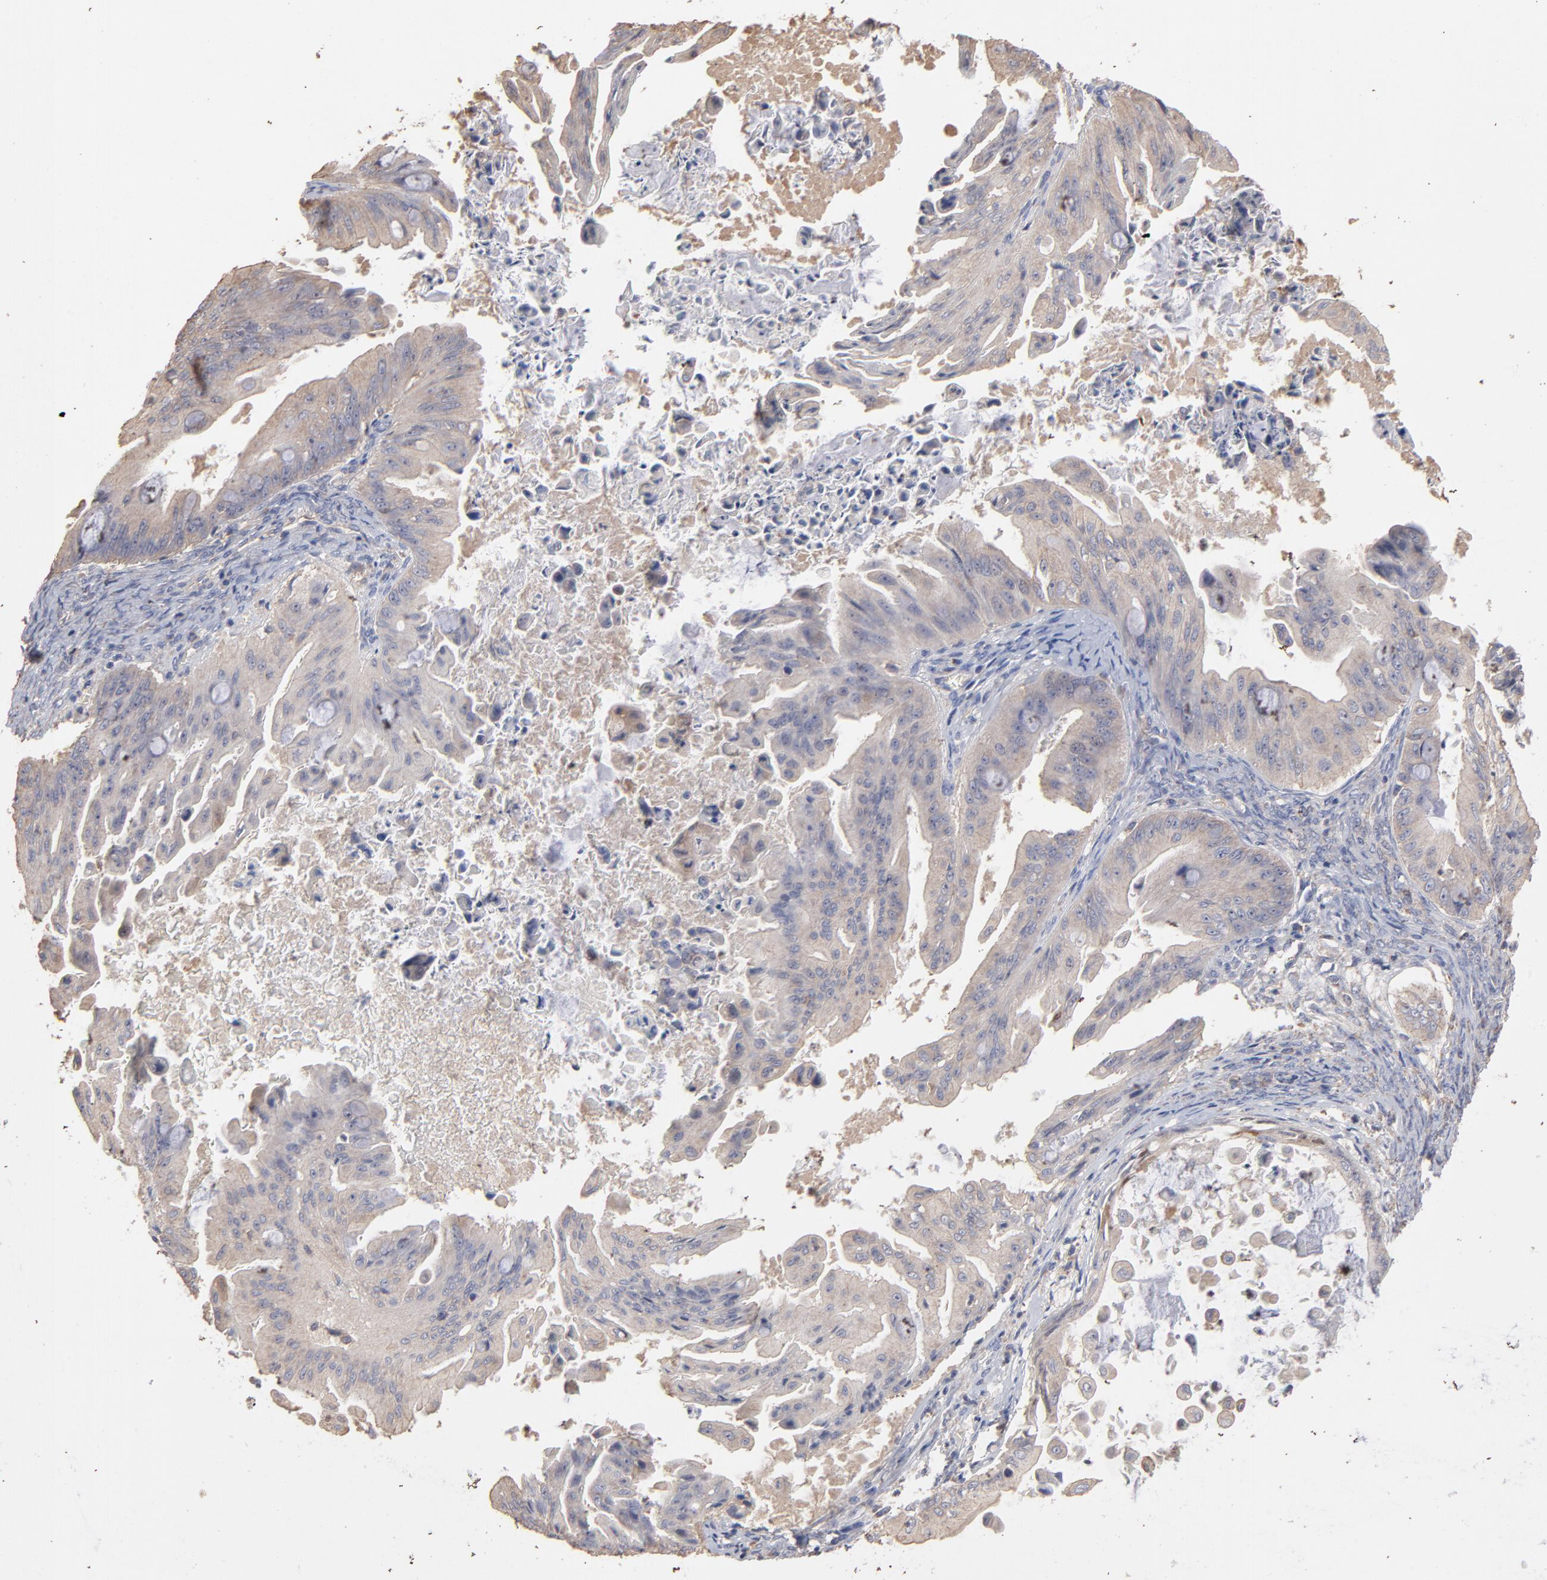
{"staining": {"intensity": "weak", "quantity": ">75%", "location": "cytoplasmic/membranous"}, "tissue": "ovarian cancer", "cell_type": "Tumor cells", "image_type": "cancer", "snomed": [{"axis": "morphology", "description": "Cystadenocarcinoma, mucinous, NOS"}, {"axis": "topography", "description": "Ovary"}], "caption": "Brown immunohistochemical staining in human ovarian cancer (mucinous cystadenocarcinoma) displays weak cytoplasmic/membranous positivity in approximately >75% of tumor cells.", "gene": "TANGO2", "patient": {"sex": "female", "age": 37}}